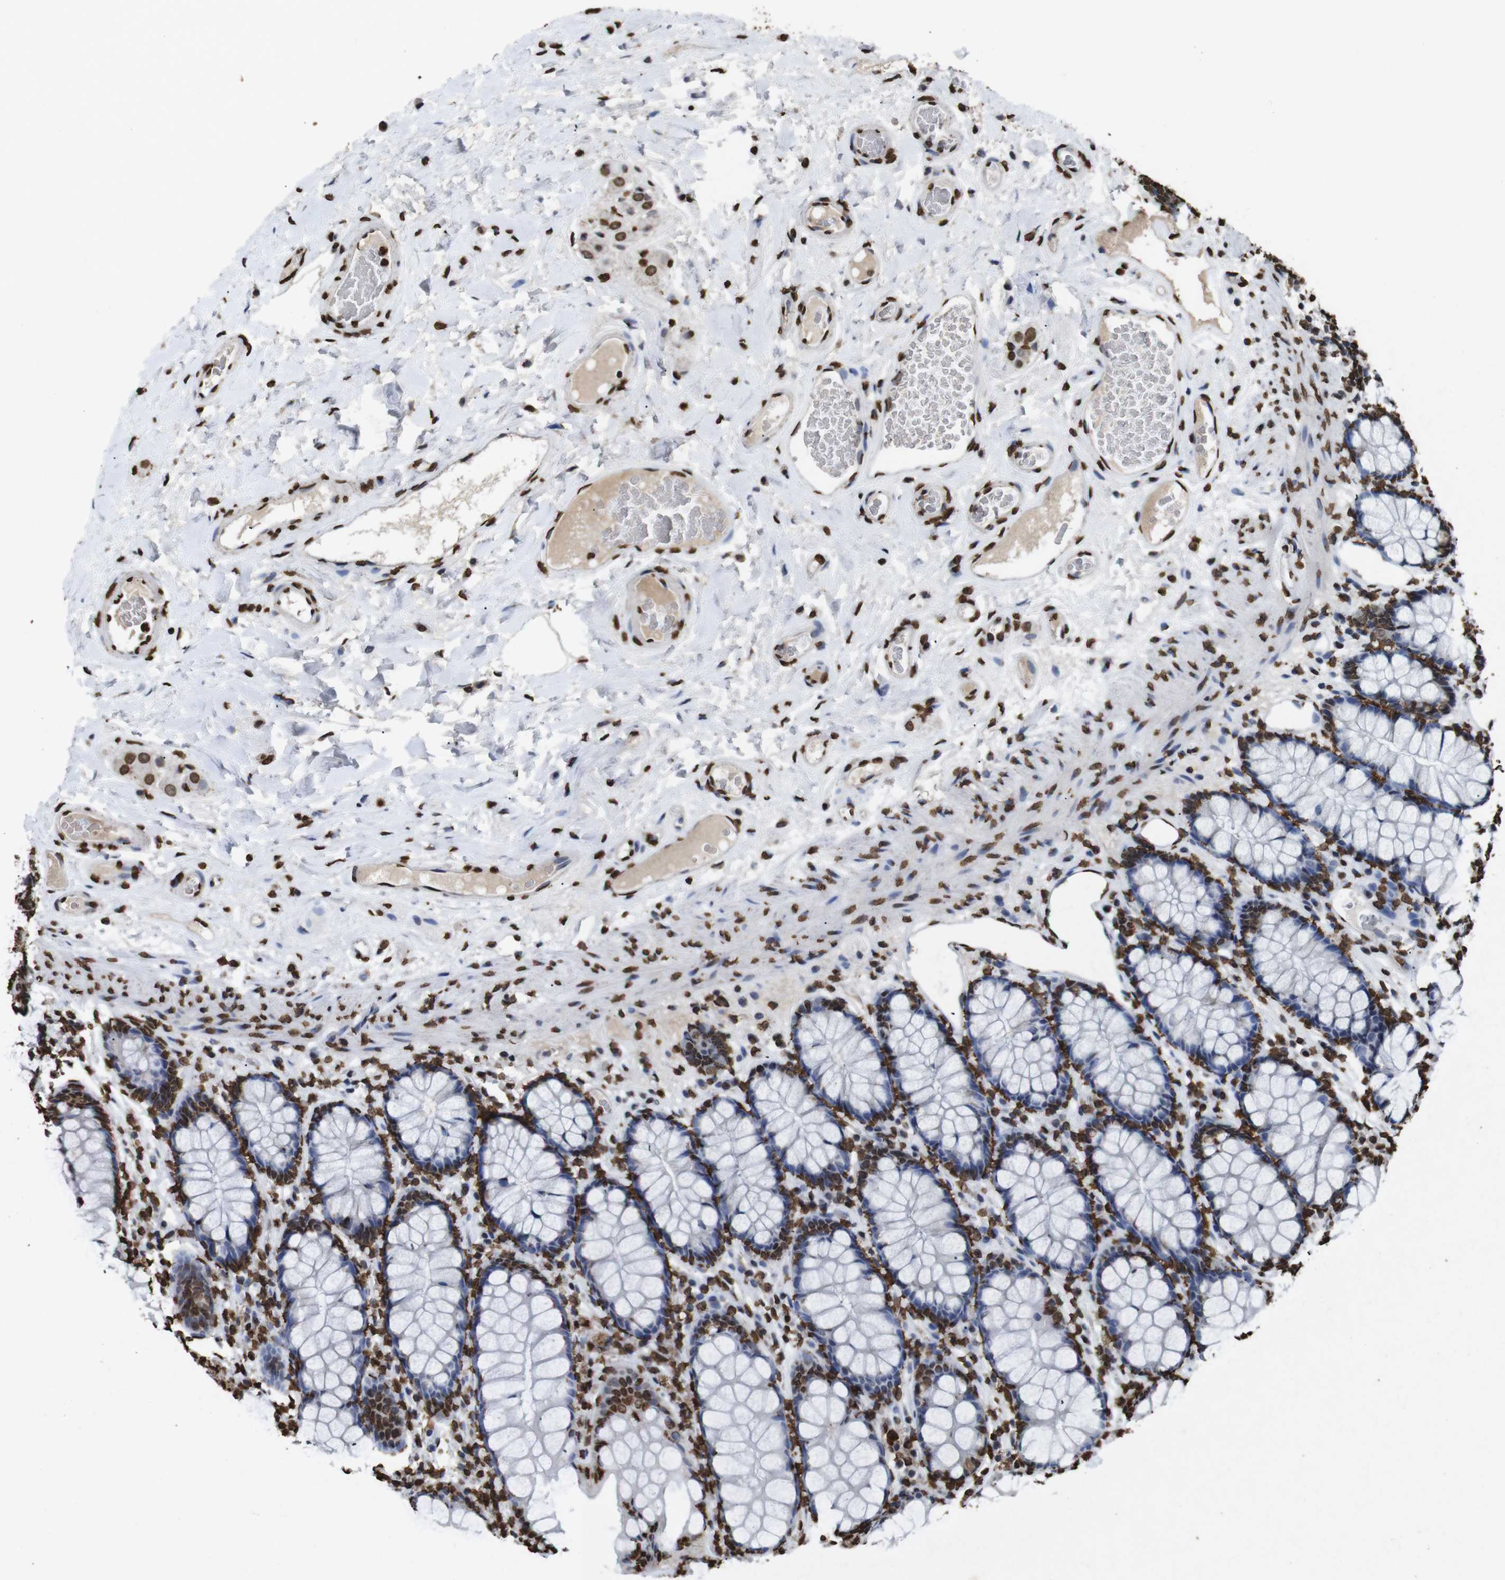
{"staining": {"intensity": "strong", "quantity": ">75%", "location": "nuclear"}, "tissue": "colon", "cell_type": "Endothelial cells", "image_type": "normal", "snomed": [{"axis": "morphology", "description": "Normal tissue, NOS"}, {"axis": "topography", "description": "Colon"}], "caption": "An IHC histopathology image of benign tissue is shown. Protein staining in brown highlights strong nuclear positivity in colon within endothelial cells. Nuclei are stained in blue.", "gene": "MDM2", "patient": {"sex": "female", "age": 55}}